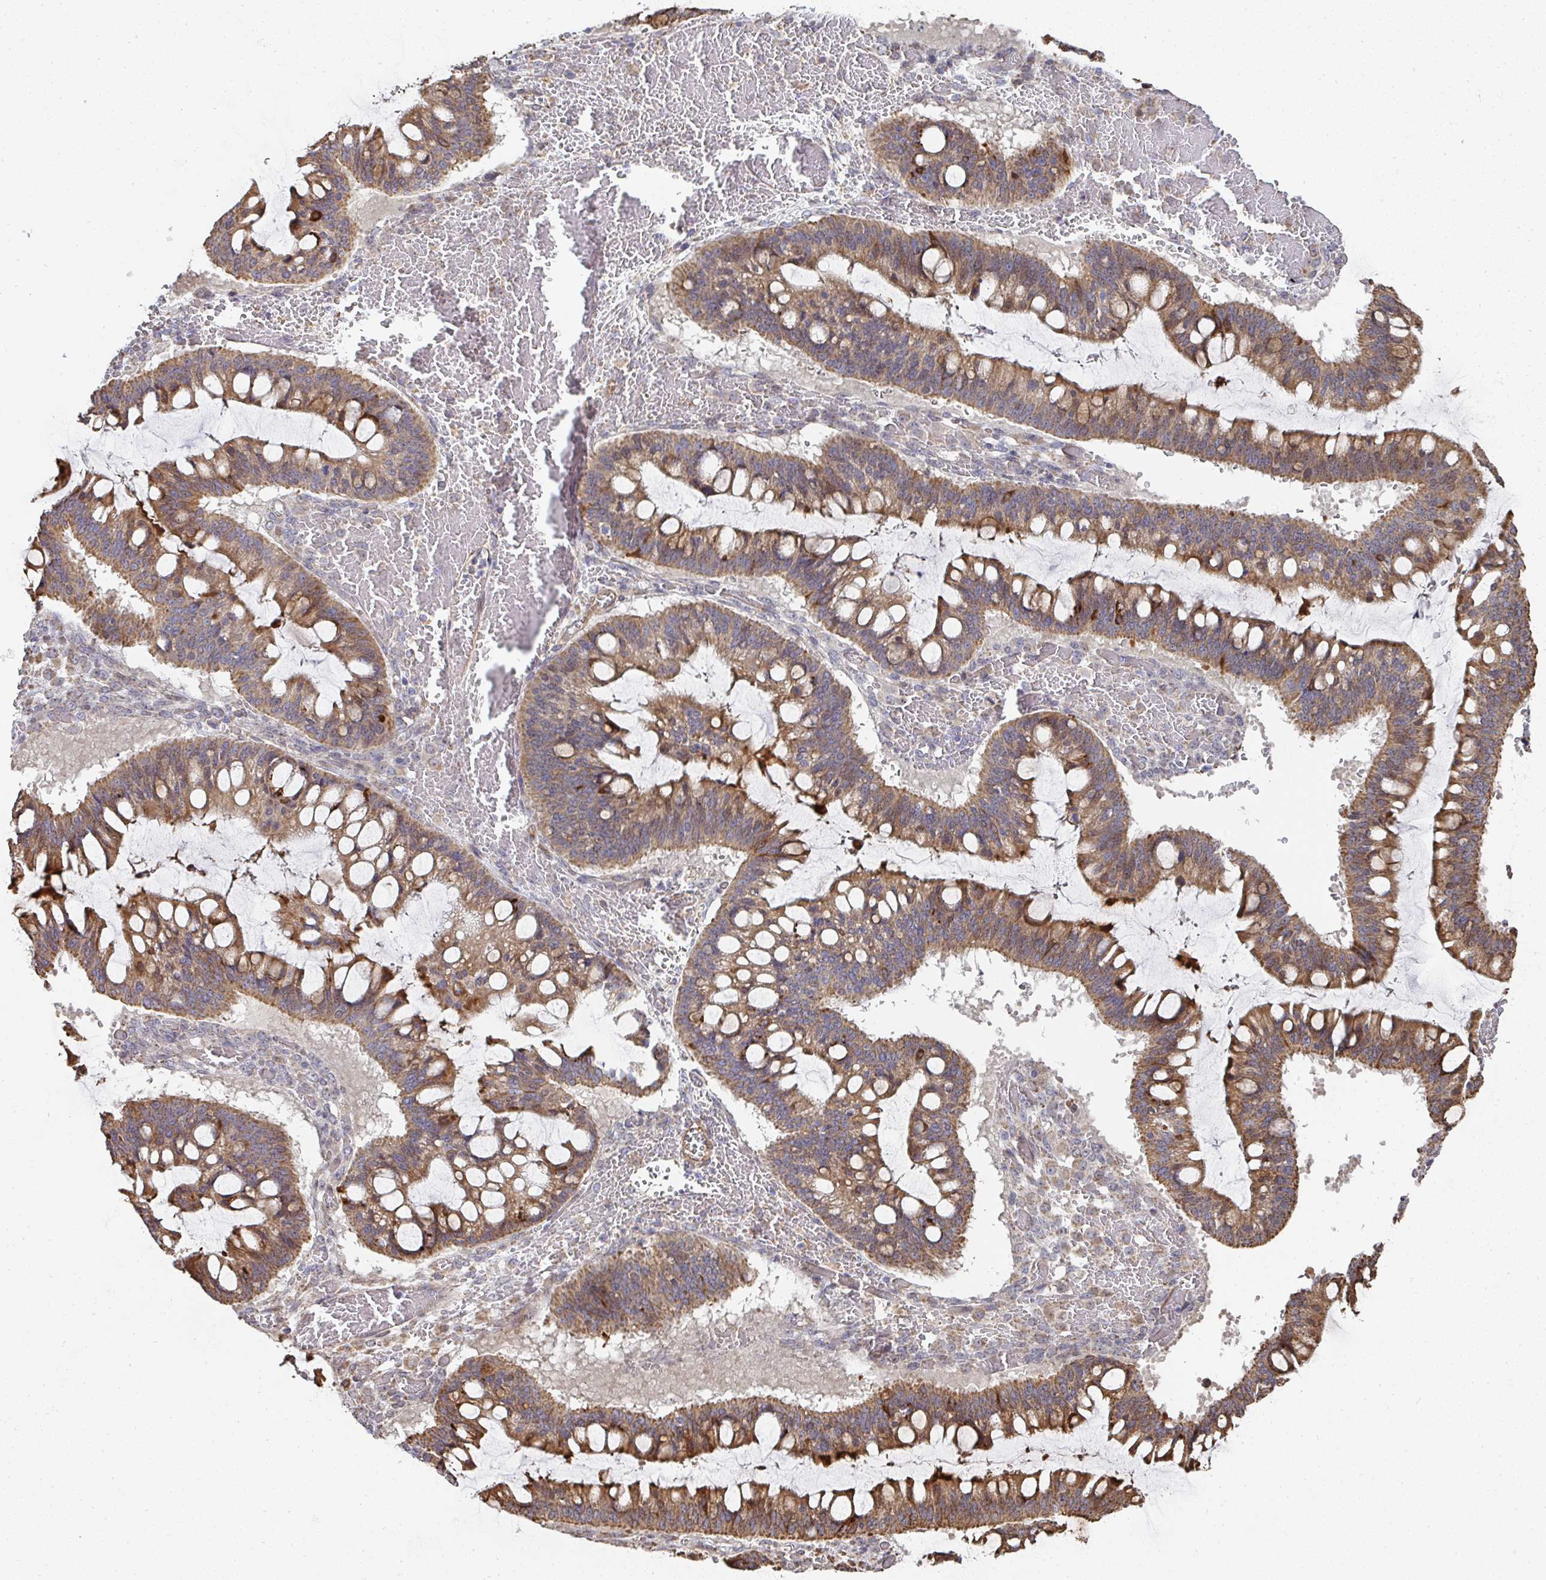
{"staining": {"intensity": "moderate", "quantity": ">75%", "location": "cytoplasmic/membranous"}, "tissue": "ovarian cancer", "cell_type": "Tumor cells", "image_type": "cancer", "snomed": [{"axis": "morphology", "description": "Cystadenocarcinoma, mucinous, NOS"}, {"axis": "topography", "description": "Ovary"}], "caption": "Ovarian cancer tissue exhibits moderate cytoplasmic/membranous expression in approximately >75% of tumor cells, visualized by immunohistochemistry.", "gene": "AGTPBP1", "patient": {"sex": "female", "age": 73}}